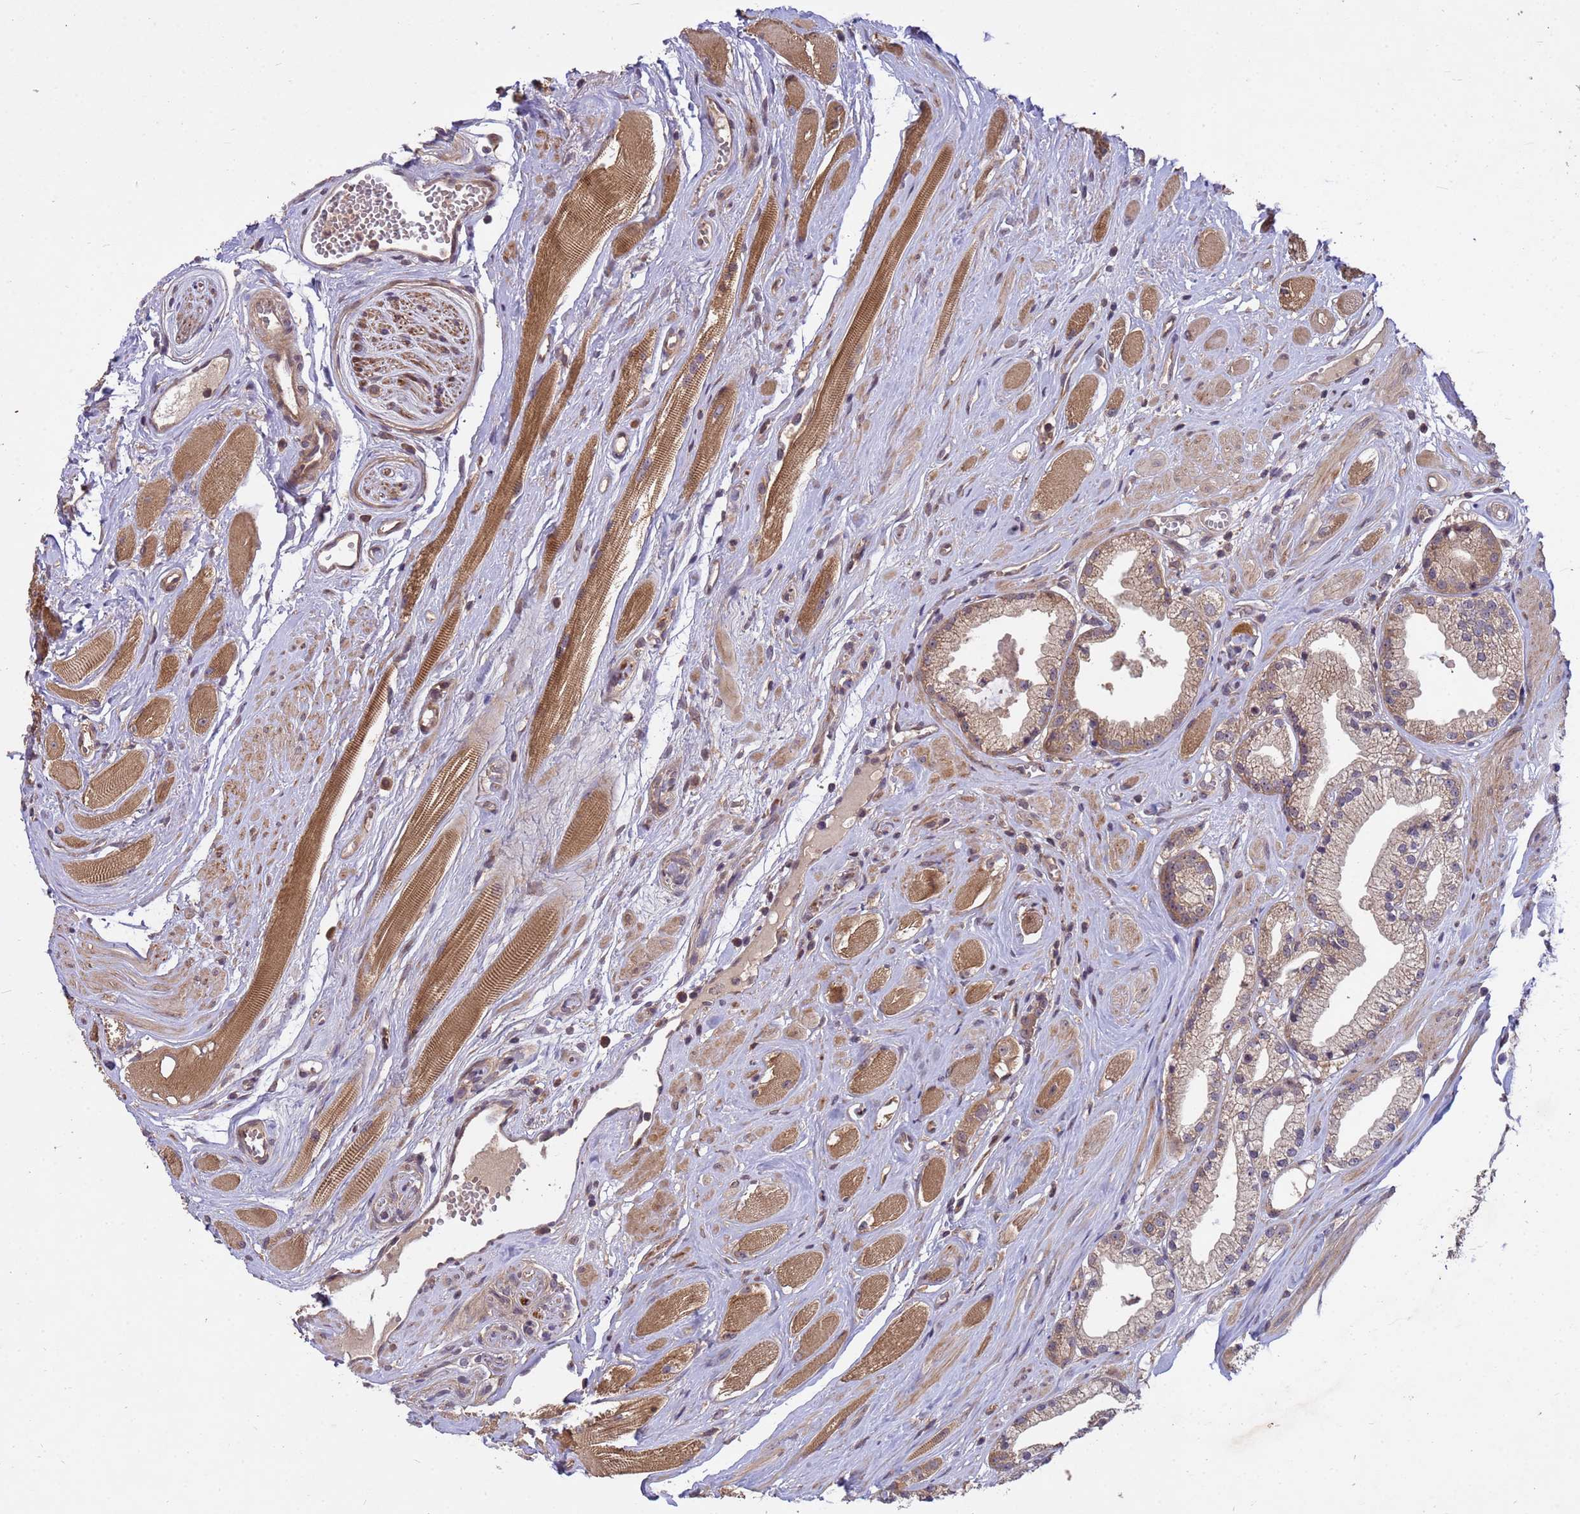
{"staining": {"intensity": "weak", "quantity": ">75%", "location": "cytoplasmic/membranous"}, "tissue": "prostate cancer", "cell_type": "Tumor cells", "image_type": "cancer", "snomed": [{"axis": "morphology", "description": "Adenocarcinoma, High grade"}, {"axis": "topography", "description": "Prostate"}], "caption": "The histopathology image exhibits immunohistochemical staining of prostate cancer (adenocarcinoma (high-grade)). There is weak cytoplasmic/membranous staining is identified in about >75% of tumor cells.", "gene": "PPP2CB", "patient": {"sex": "male", "age": 67}}